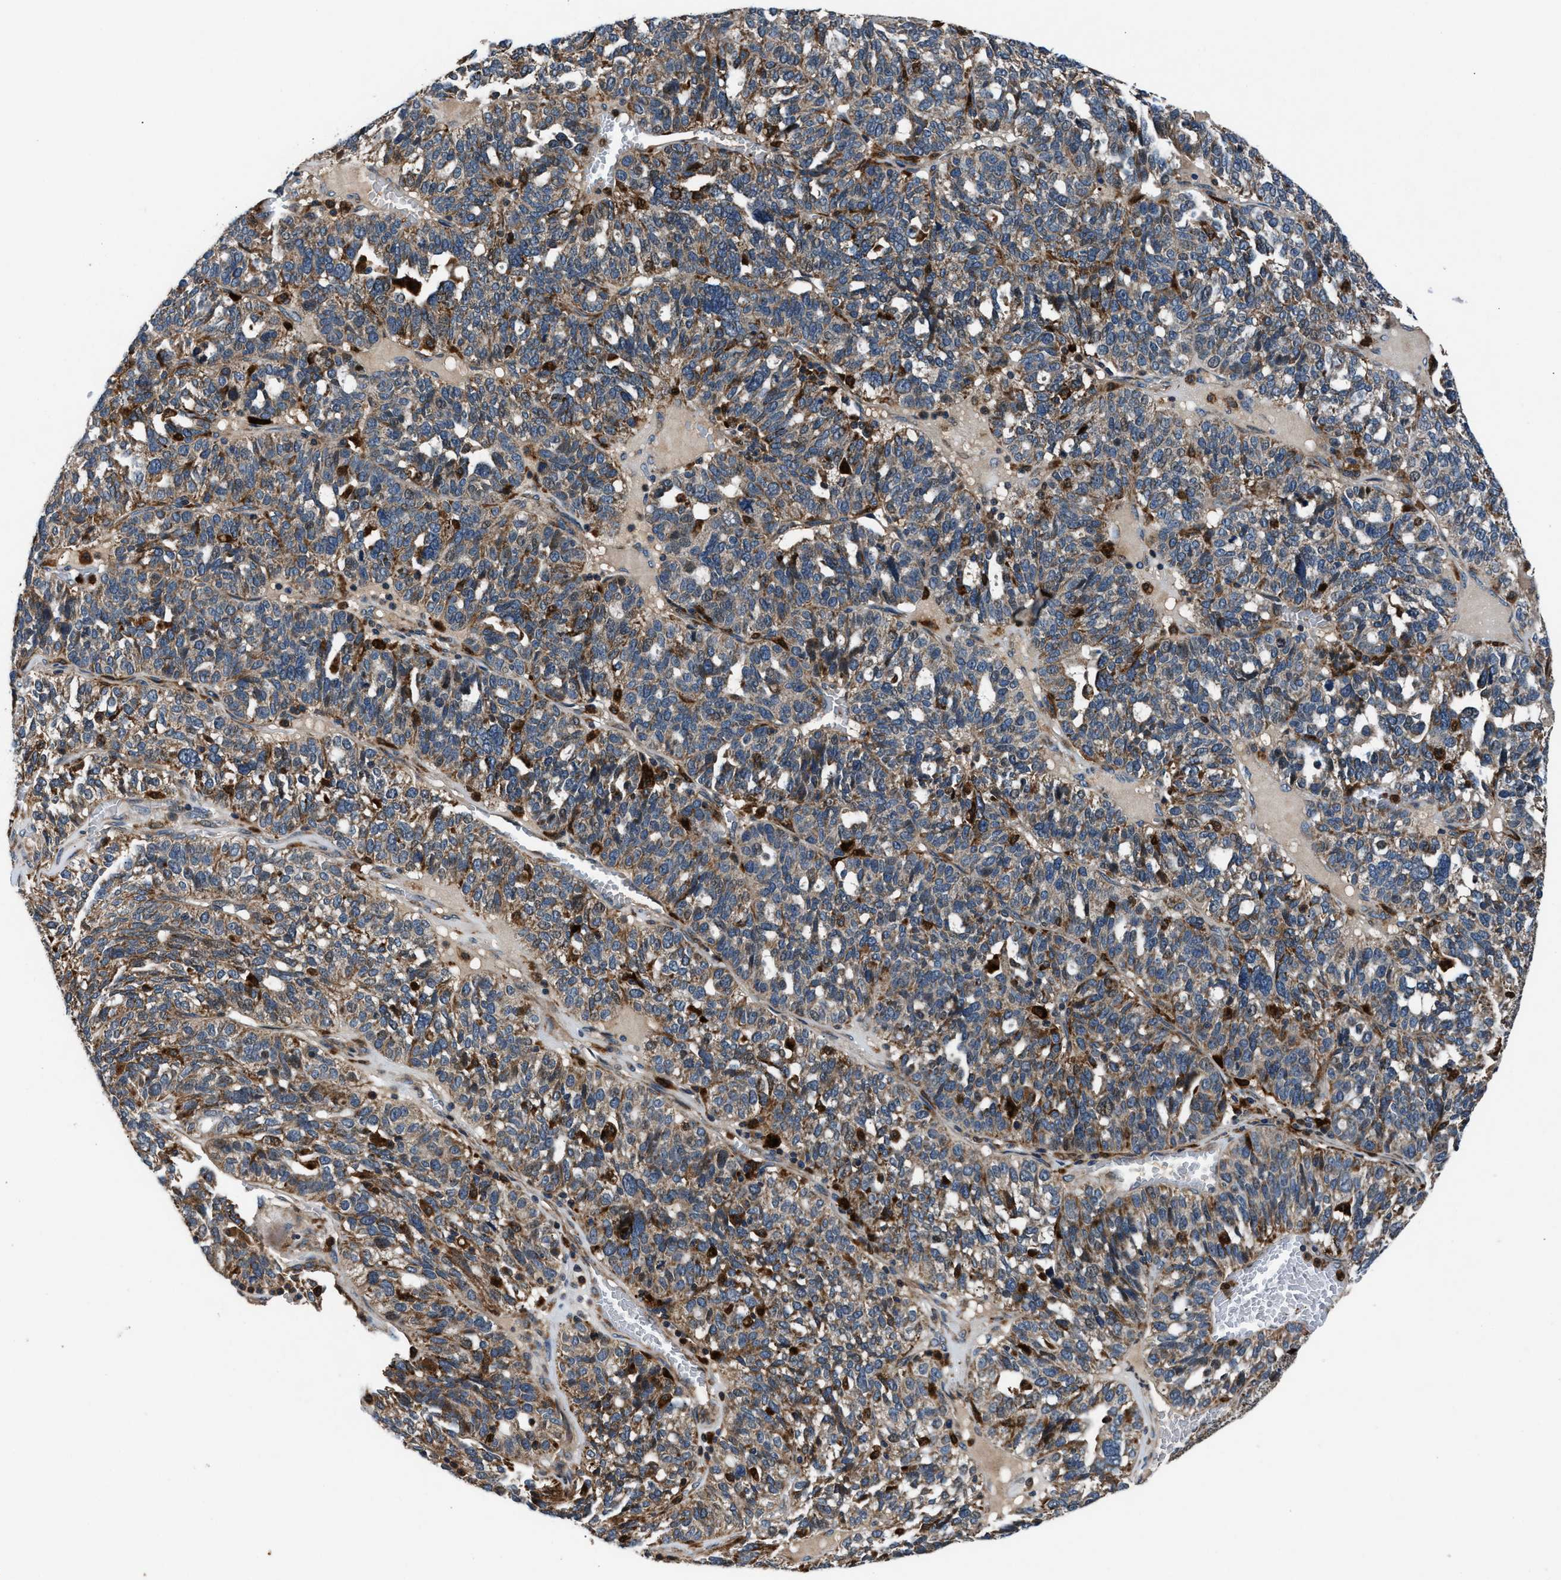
{"staining": {"intensity": "moderate", "quantity": ">75%", "location": "cytoplasmic/membranous"}, "tissue": "ovarian cancer", "cell_type": "Tumor cells", "image_type": "cancer", "snomed": [{"axis": "morphology", "description": "Cystadenocarcinoma, serous, NOS"}, {"axis": "topography", "description": "Ovary"}], "caption": "An IHC image of neoplastic tissue is shown. Protein staining in brown shows moderate cytoplasmic/membranous positivity in serous cystadenocarcinoma (ovarian) within tumor cells.", "gene": "FAM221A", "patient": {"sex": "female", "age": 59}}